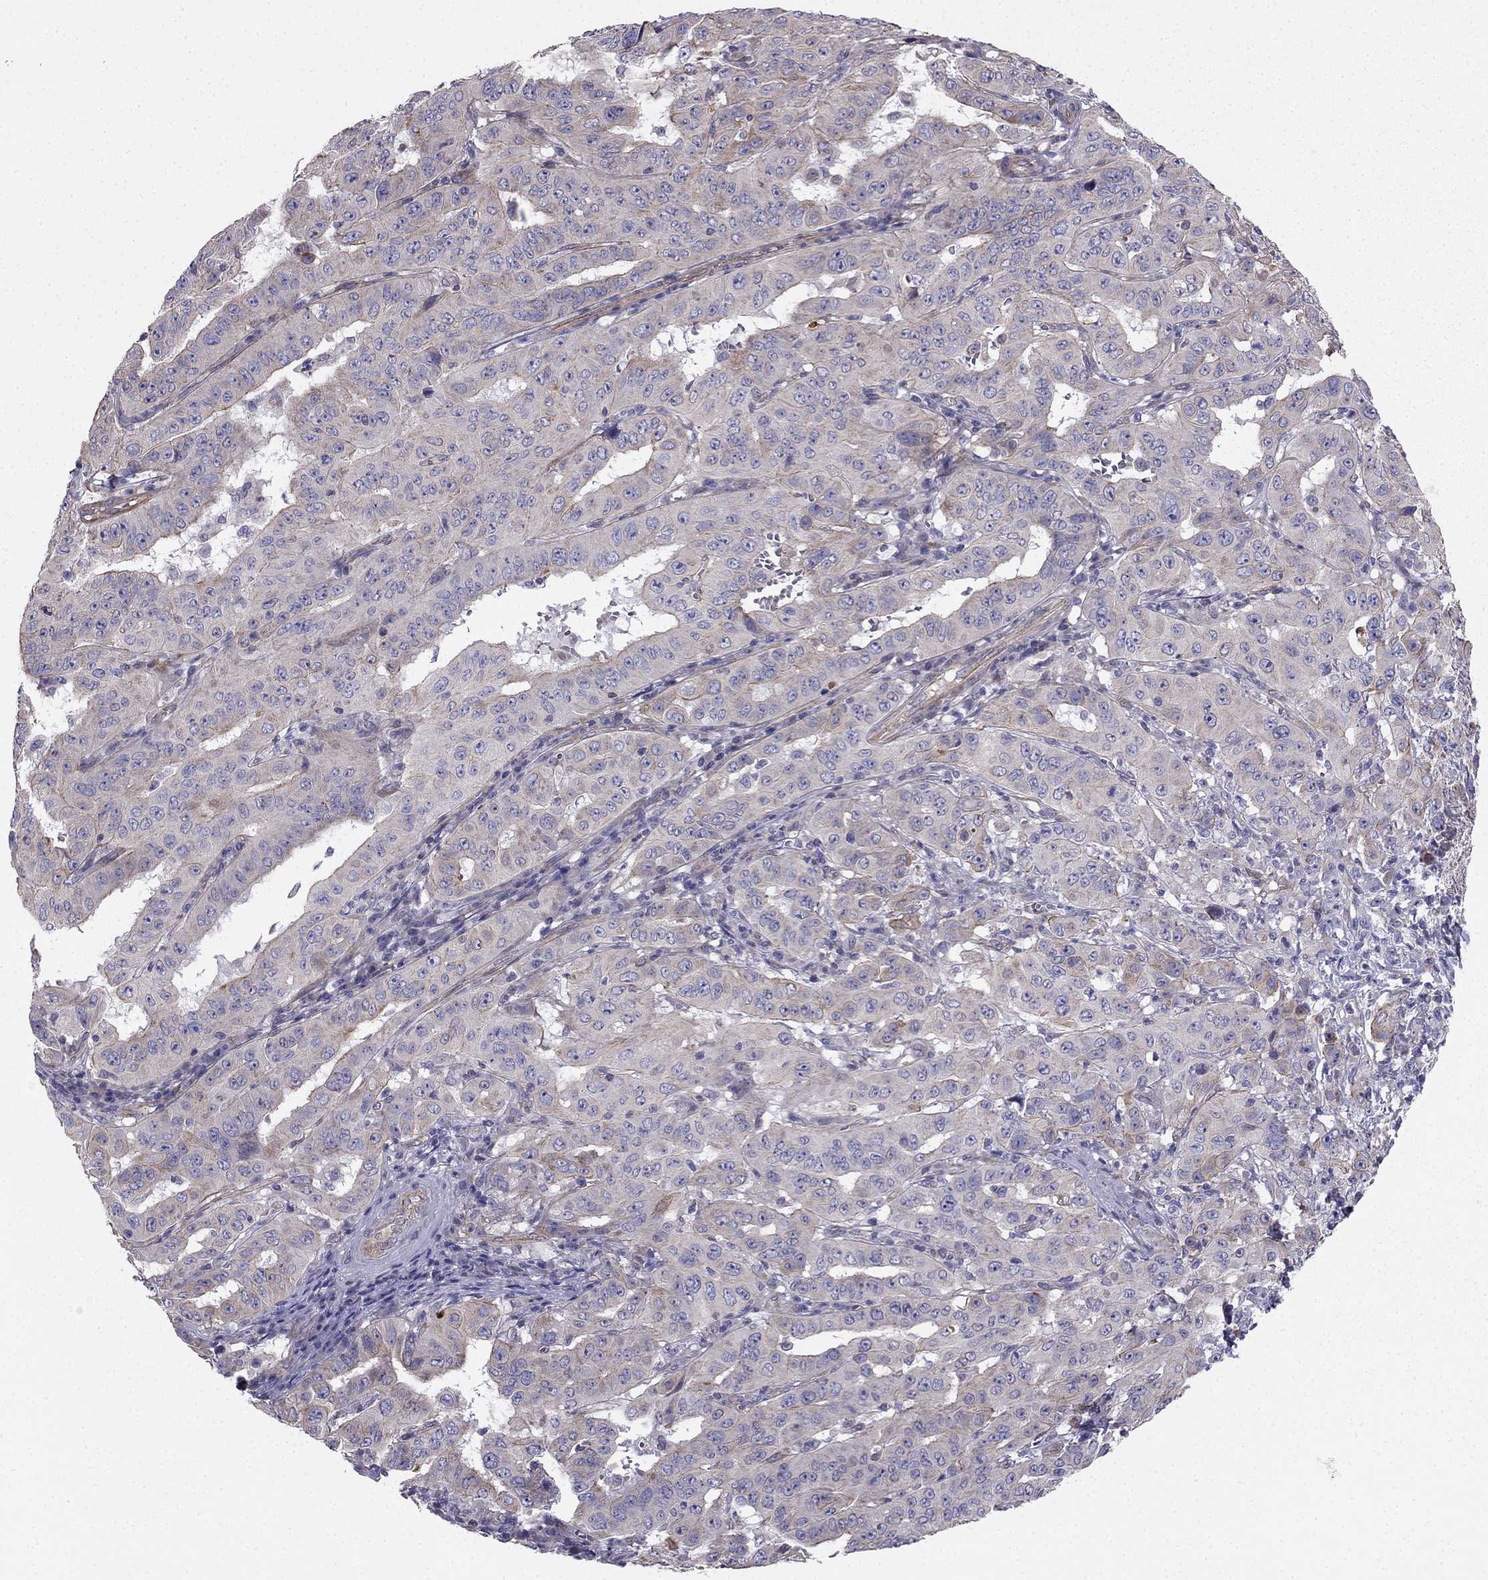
{"staining": {"intensity": "moderate", "quantity": "<25%", "location": "cytoplasmic/membranous"}, "tissue": "pancreatic cancer", "cell_type": "Tumor cells", "image_type": "cancer", "snomed": [{"axis": "morphology", "description": "Adenocarcinoma, NOS"}, {"axis": "topography", "description": "Pancreas"}], "caption": "Pancreatic cancer (adenocarcinoma) stained with a brown dye demonstrates moderate cytoplasmic/membranous positive staining in approximately <25% of tumor cells.", "gene": "ENOX1", "patient": {"sex": "male", "age": 63}}